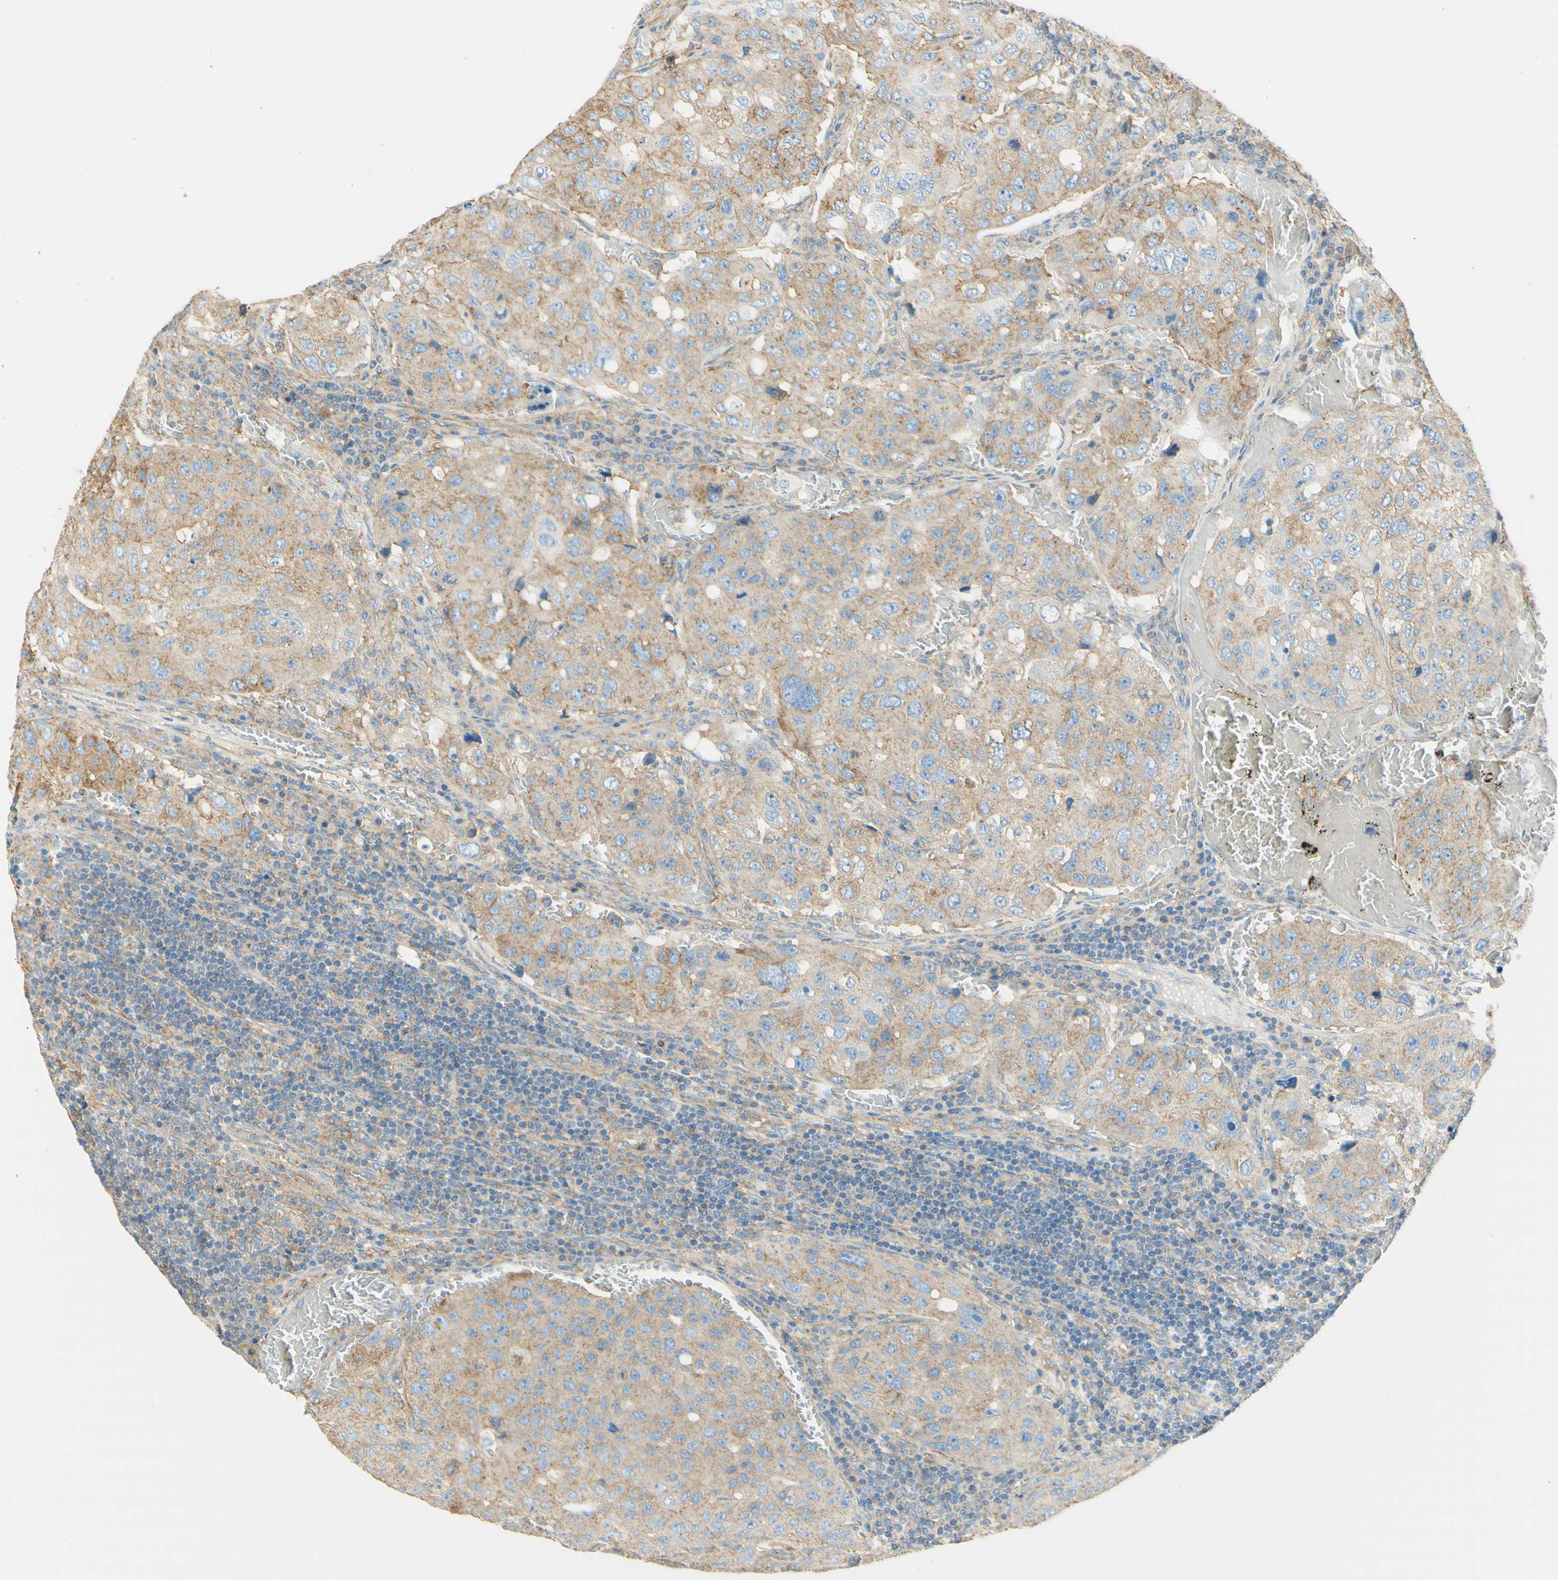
{"staining": {"intensity": "weak", "quantity": ">75%", "location": "cytoplasmic/membranous"}, "tissue": "urothelial cancer", "cell_type": "Tumor cells", "image_type": "cancer", "snomed": [{"axis": "morphology", "description": "Urothelial carcinoma, High grade"}, {"axis": "topography", "description": "Lymph node"}, {"axis": "topography", "description": "Urinary bladder"}], "caption": "Urothelial cancer tissue exhibits weak cytoplasmic/membranous expression in about >75% of tumor cells", "gene": "CLTC", "patient": {"sex": "male", "age": 51}}